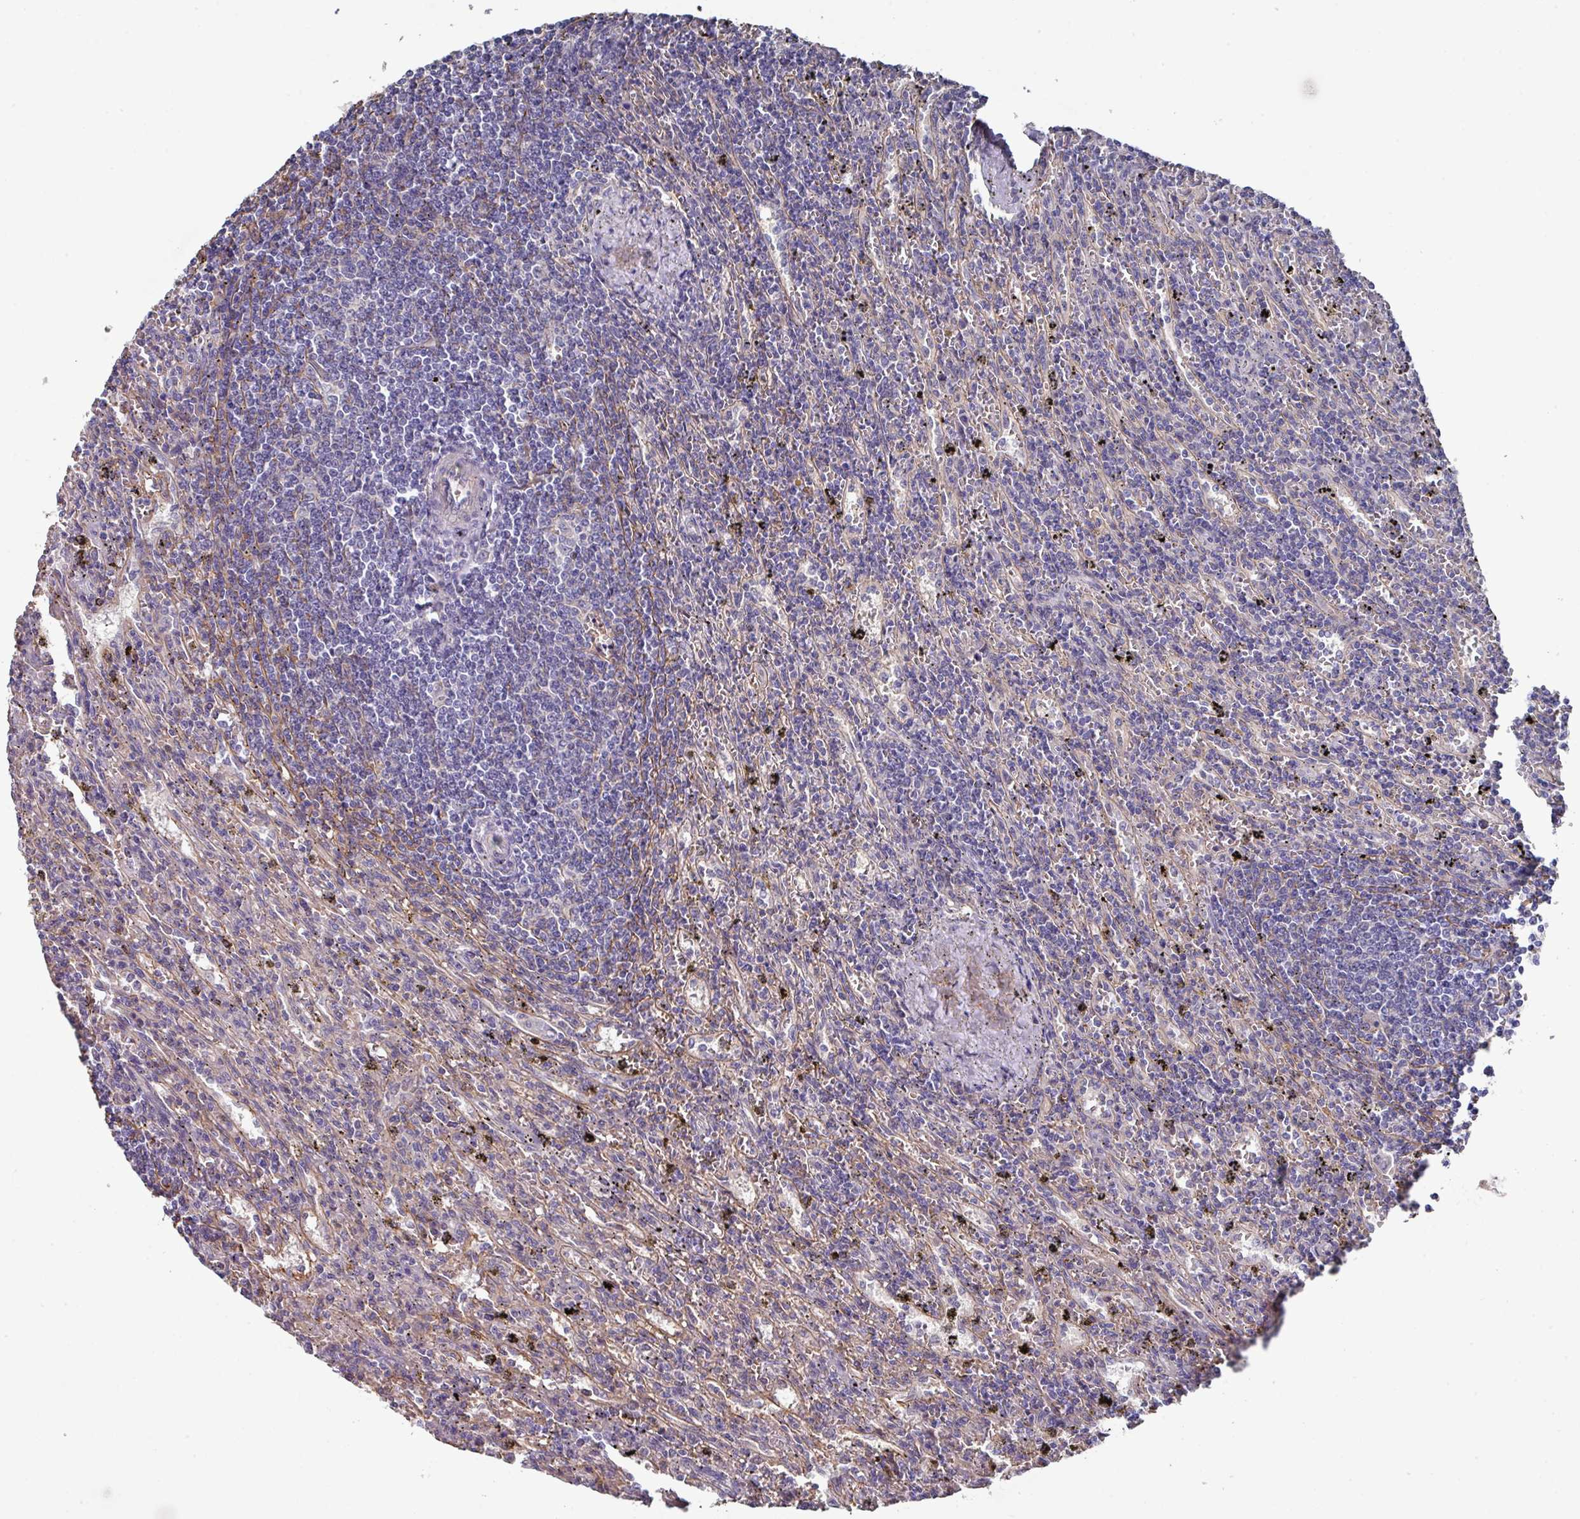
{"staining": {"intensity": "negative", "quantity": "none", "location": "none"}, "tissue": "lymphoma", "cell_type": "Tumor cells", "image_type": "cancer", "snomed": [{"axis": "morphology", "description": "Malignant lymphoma, non-Hodgkin's type, Low grade"}, {"axis": "topography", "description": "Spleen"}], "caption": "High magnification brightfield microscopy of lymphoma stained with DAB (brown) and counterstained with hematoxylin (blue): tumor cells show no significant expression.", "gene": "PRR5", "patient": {"sex": "male", "age": 76}}